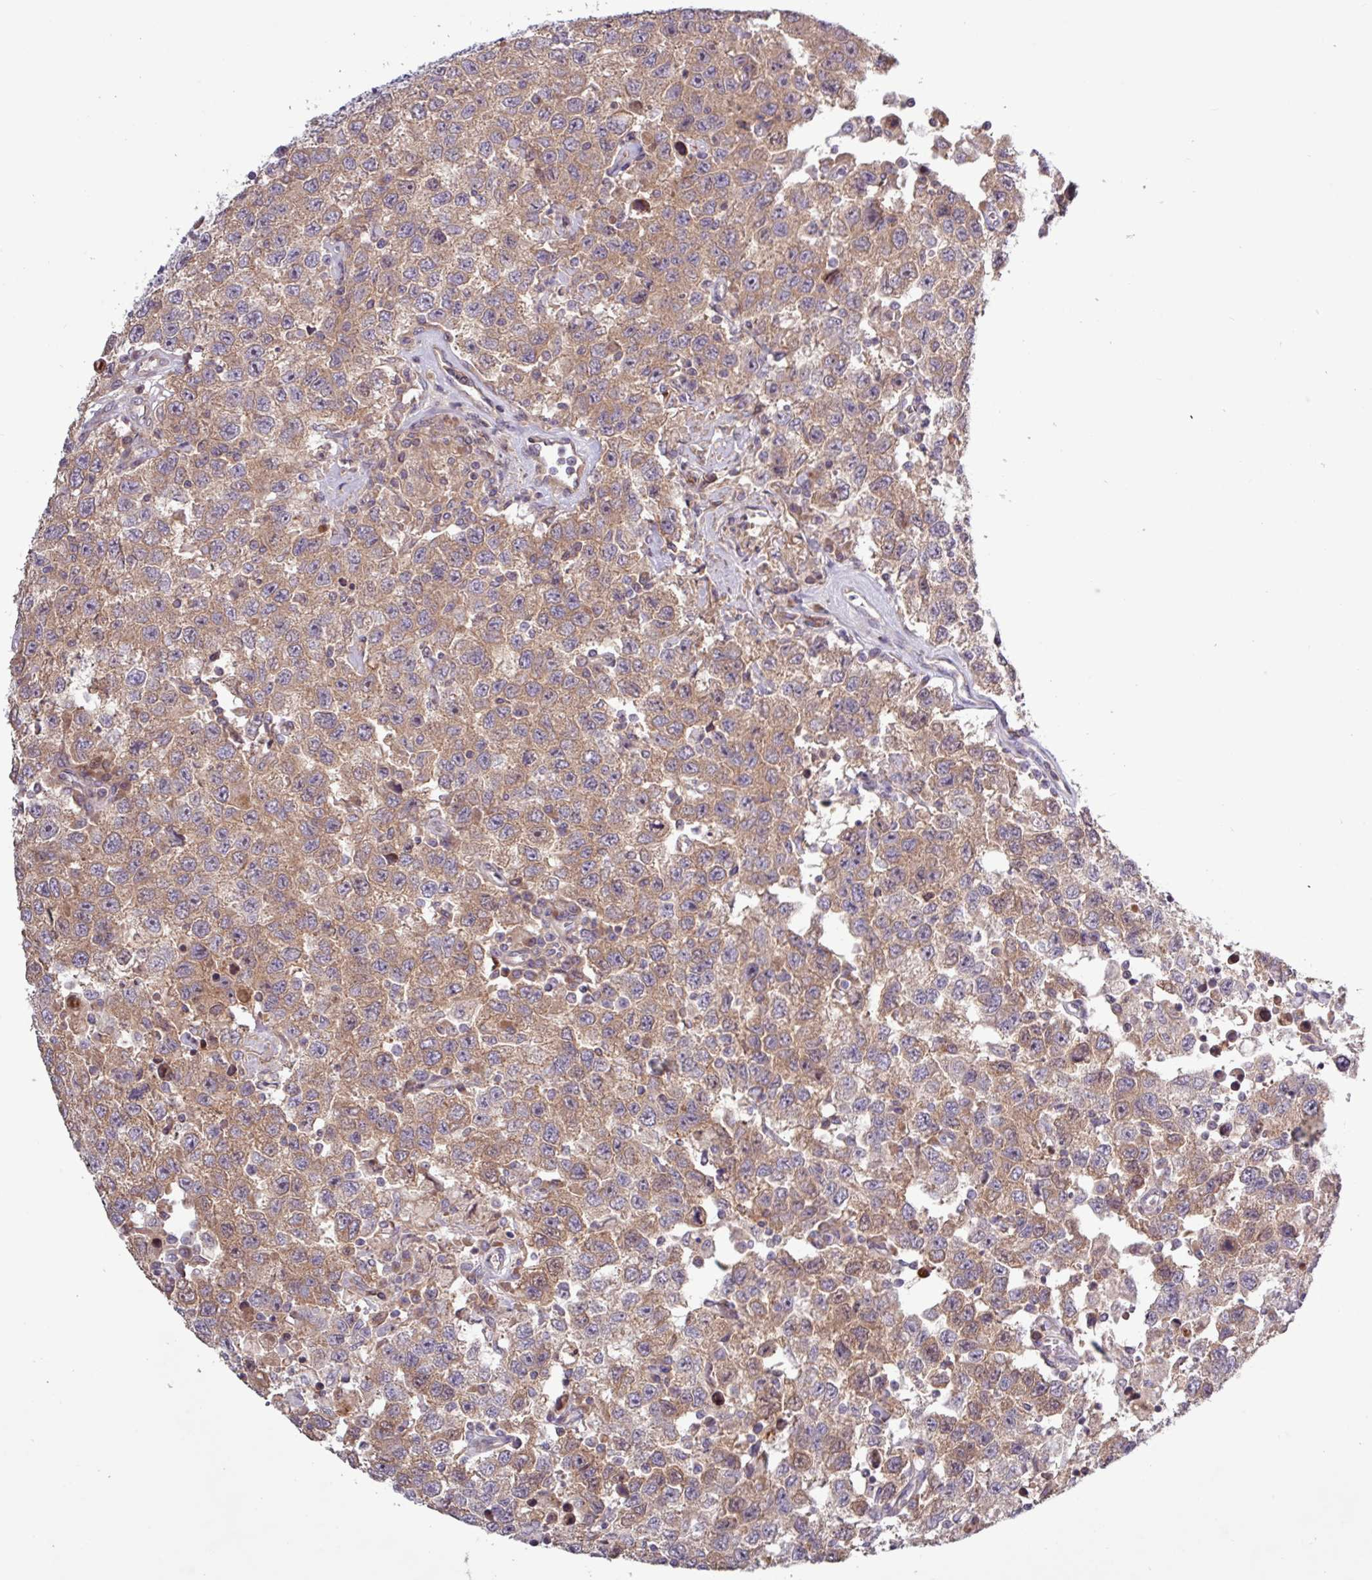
{"staining": {"intensity": "moderate", "quantity": ">75%", "location": "cytoplasmic/membranous"}, "tissue": "testis cancer", "cell_type": "Tumor cells", "image_type": "cancer", "snomed": [{"axis": "morphology", "description": "Seminoma, NOS"}, {"axis": "topography", "description": "Testis"}], "caption": "A brown stain shows moderate cytoplasmic/membranous staining of a protein in testis cancer (seminoma) tumor cells.", "gene": "TNFSF12", "patient": {"sex": "male", "age": 41}}